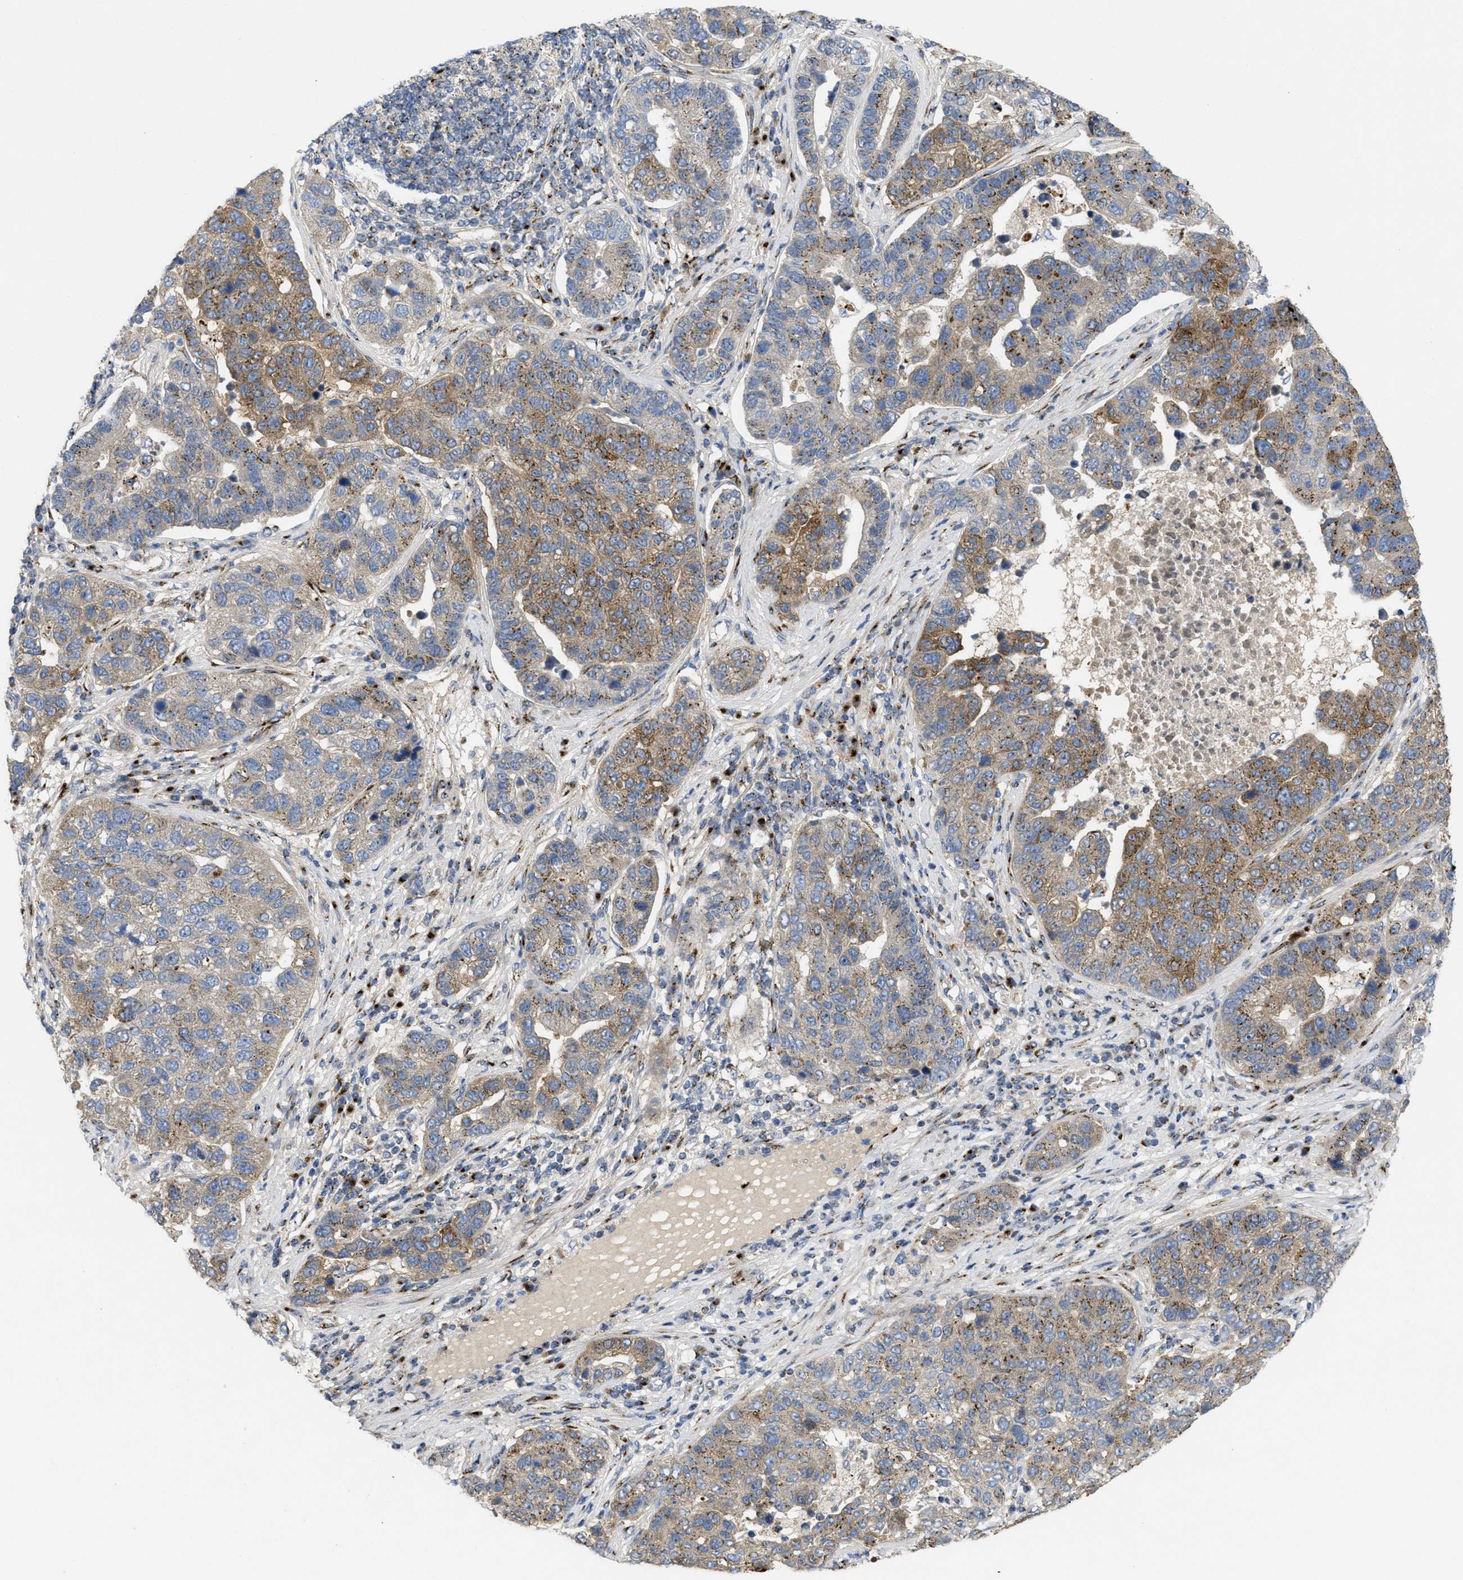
{"staining": {"intensity": "moderate", "quantity": "25%-75%", "location": "cytoplasmic/membranous"}, "tissue": "pancreatic cancer", "cell_type": "Tumor cells", "image_type": "cancer", "snomed": [{"axis": "morphology", "description": "Adenocarcinoma, NOS"}, {"axis": "topography", "description": "Pancreas"}], "caption": "Moderate cytoplasmic/membranous positivity is appreciated in approximately 25%-75% of tumor cells in pancreatic cancer.", "gene": "ZNF70", "patient": {"sex": "female", "age": 61}}